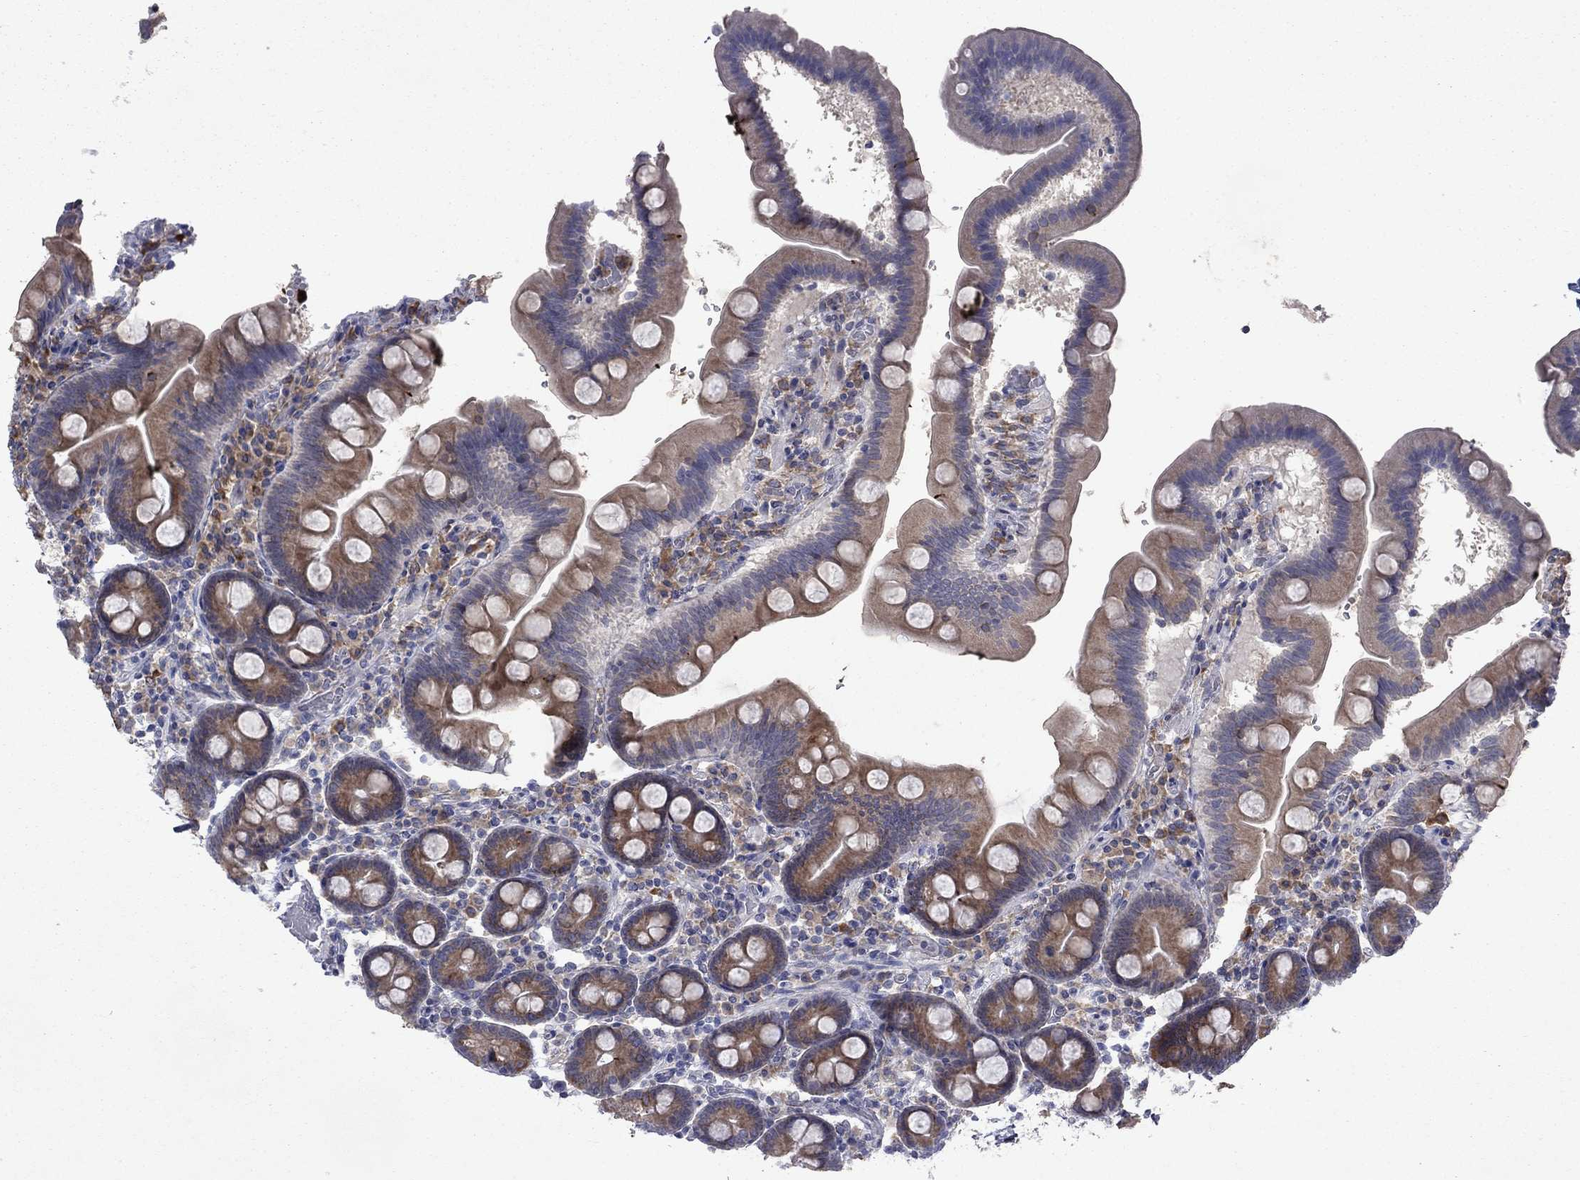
{"staining": {"intensity": "moderate", "quantity": "<25%", "location": "cytoplasmic/membranous"}, "tissue": "duodenum", "cell_type": "Glandular cells", "image_type": "normal", "snomed": [{"axis": "morphology", "description": "Normal tissue, NOS"}, {"axis": "topography", "description": "Duodenum"}], "caption": "An immunohistochemistry (IHC) histopathology image of normal tissue is shown. Protein staining in brown labels moderate cytoplasmic/membranous positivity in duodenum within glandular cells.", "gene": "TMEM97", "patient": {"sex": "male", "age": 59}}